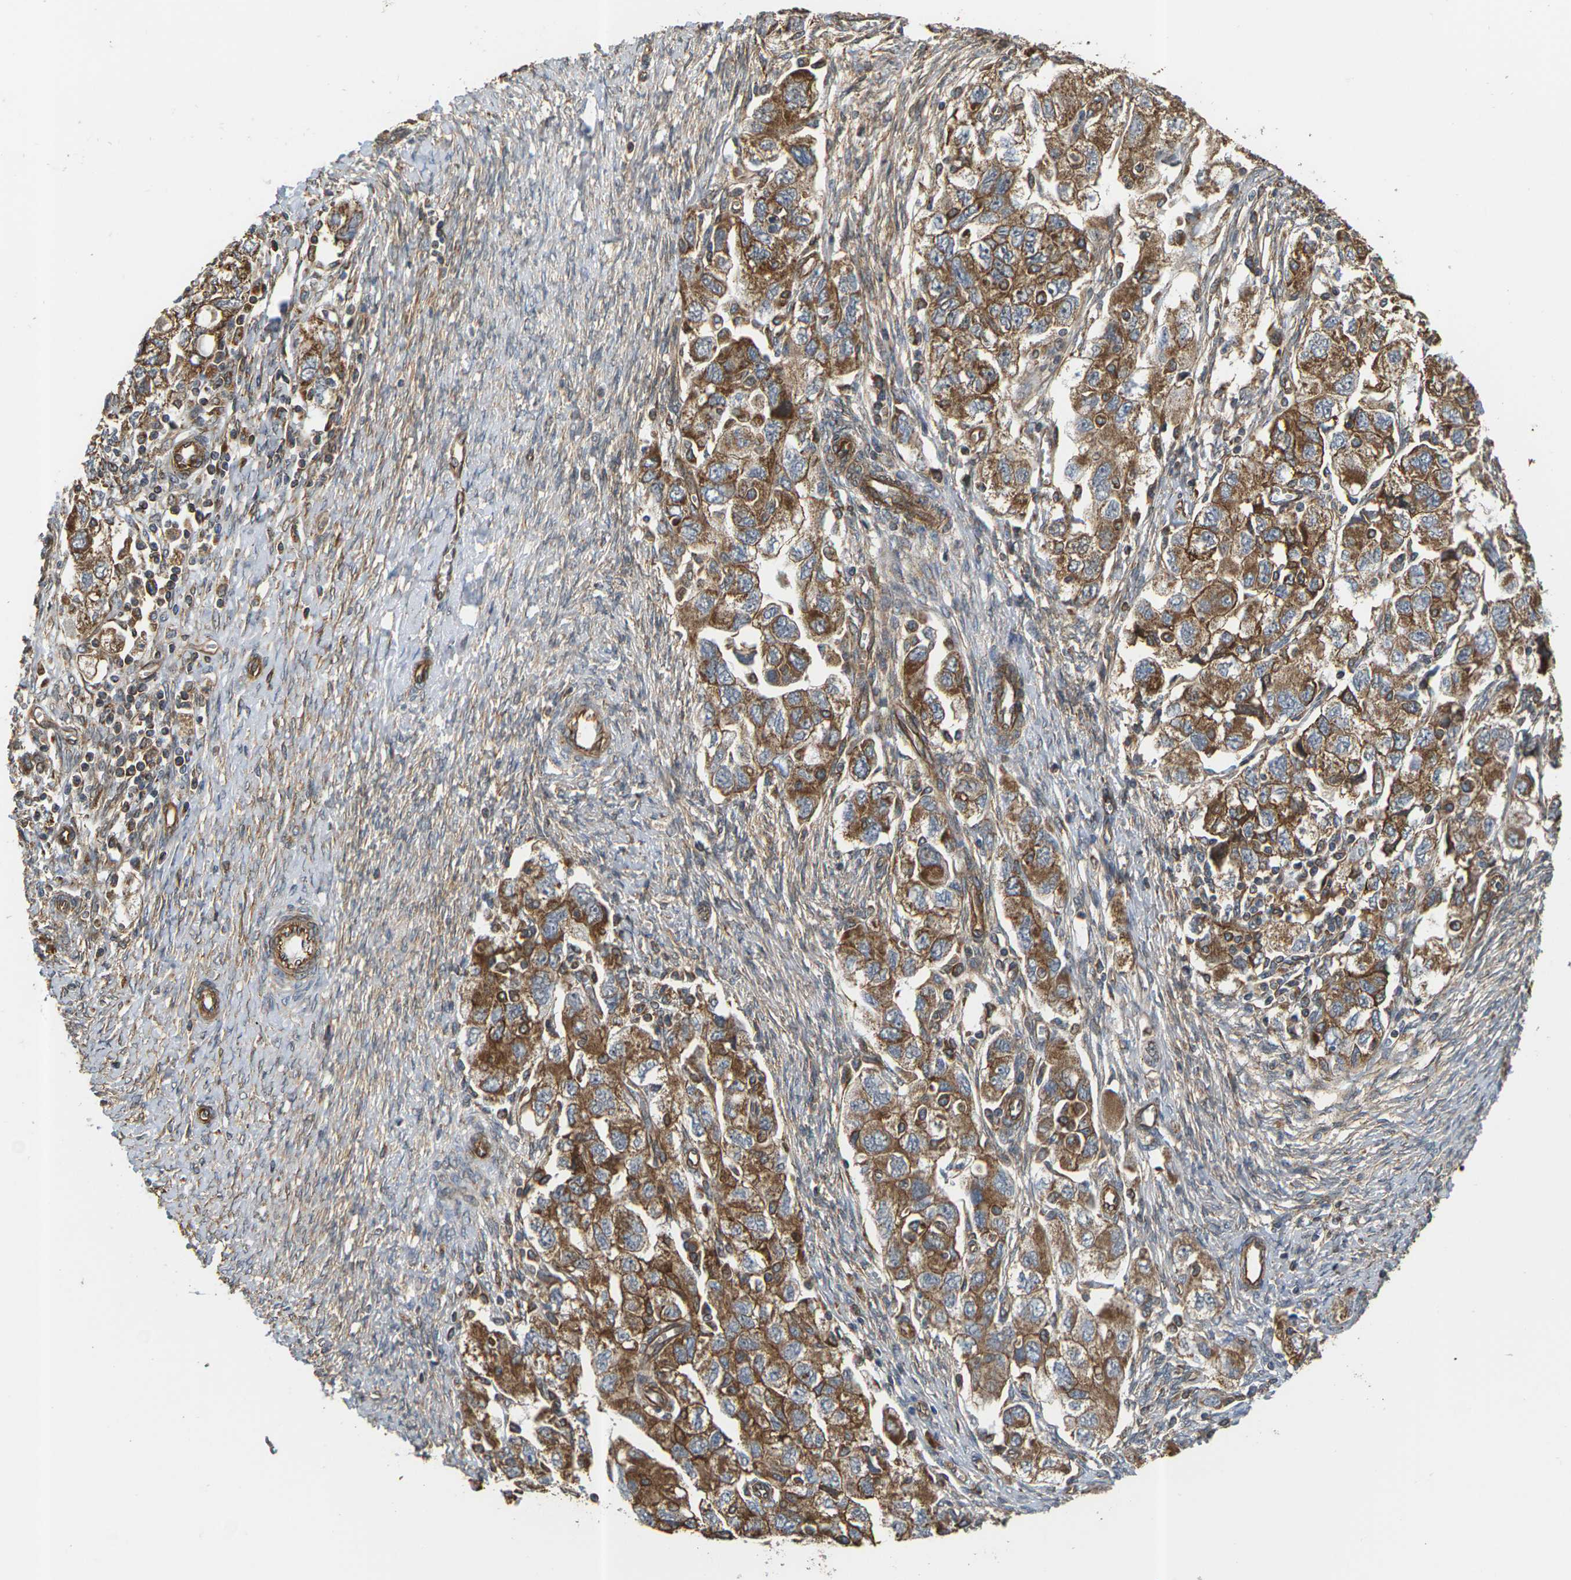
{"staining": {"intensity": "moderate", "quantity": ">75%", "location": "cytoplasmic/membranous"}, "tissue": "ovarian cancer", "cell_type": "Tumor cells", "image_type": "cancer", "snomed": [{"axis": "morphology", "description": "Carcinoma, NOS"}, {"axis": "morphology", "description": "Cystadenocarcinoma, serous, NOS"}, {"axis": "topography", "description": "Ovary"}], "caption": "Ovarian cancer tissue shows moderate cytoplasmic/membranous staining in approximately >75% of tumor cells Immunohistochemistry stains the protein of interest in brown and the nuclei are stained blue.", "gene": "PCDHB4", "patient": {"sex": "female", "age": 69}}